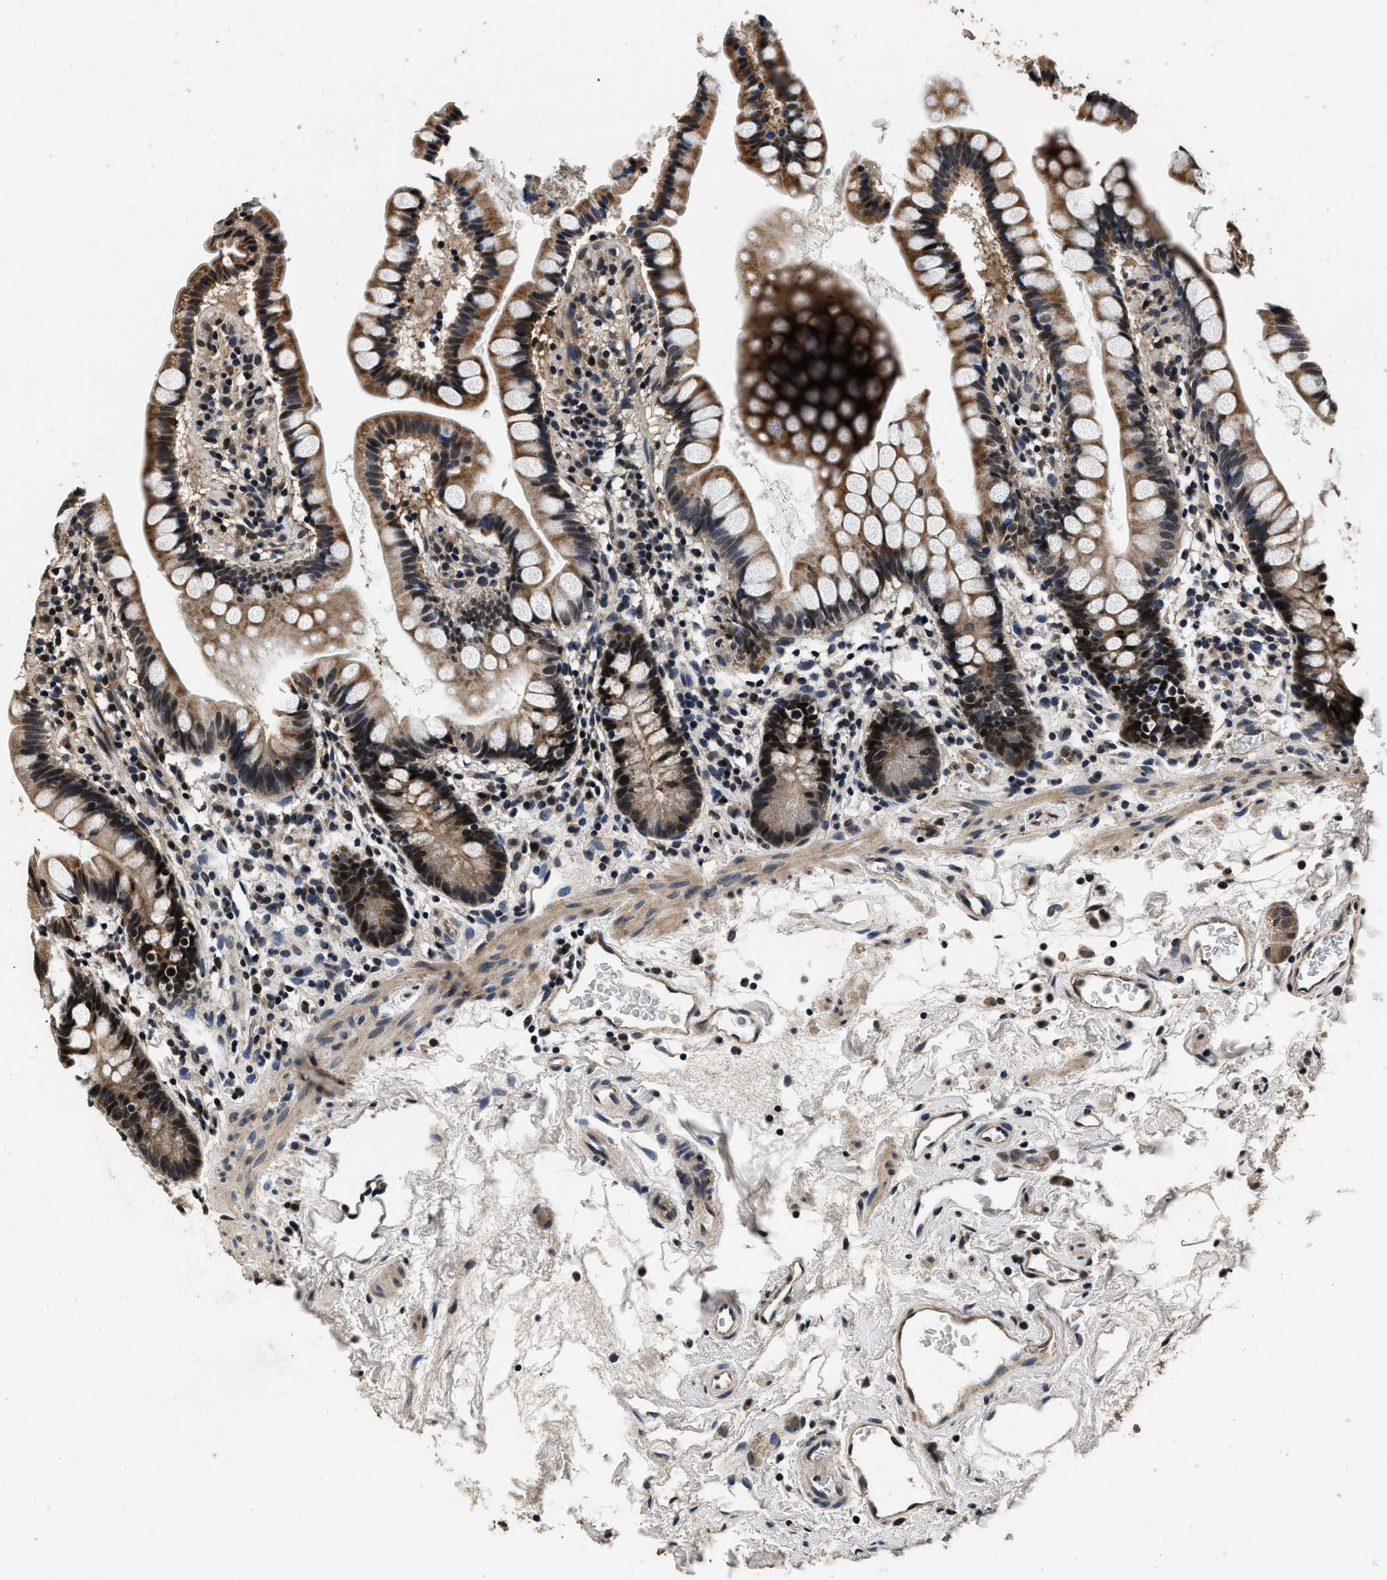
{"staining": {"intensity": "strong", "quantity": "25%-75%", "location": "cytoplasmic/membranous,nuclear"}, "tissue": "small intestine", "cell_type": "Glandular cells", "image_type": "normal", "snomed": [{"axis": "morphology", "description": "Normal tissue, NOS"}, {"axis": "topography", "description": "Small intestine"}], "caption": "DAB (3,3'-diaminobenzidine) immunohistochemical staining of normal human small intestine displays strong cytoplasmic/membranous,nuclear protein positivity in about 25%-75% of glandular cells.", "gene": "CSTF1", "patient": {"sex": "female", "age": 84}}